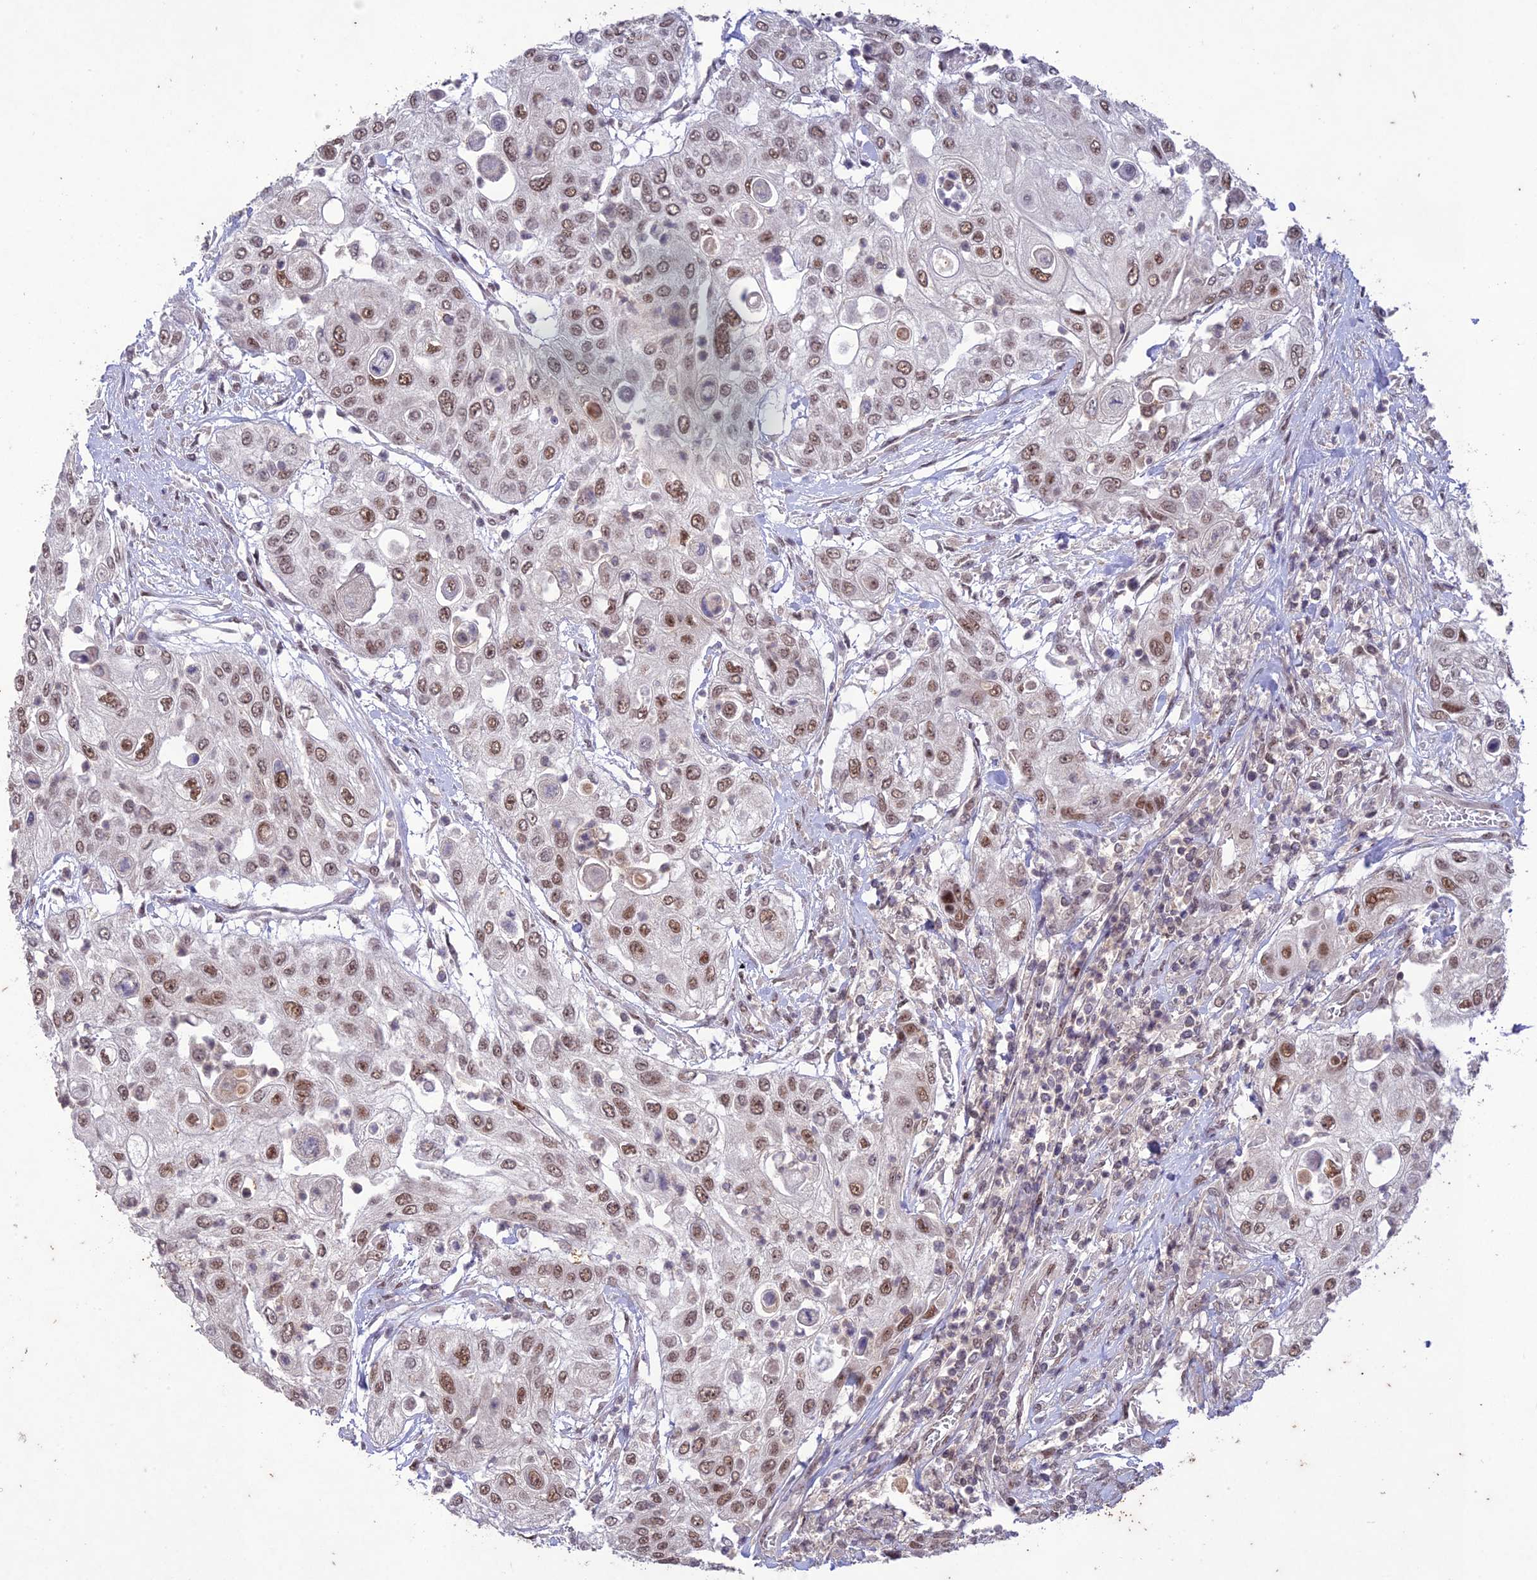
{"staining": {"intensity": "moderate", "quantity": ">75%", "location": "nuclear"}, "tissue": "urothelial cancer", "cell_type": "Tumor cells", "image_type": "cancer", "snomed": [{"axis": "morphology", "description": "Urothelial carcinoma, High grade"}, {"axis": "topography", "description": "Urinary bladder"}], "caption": "Tumor cells exhibit medium levels of moderate nuclear positivity in about >75% of cells in human urothelial cancer.", "gene": "POP4", "patient": {"sex": "female", "age": 79}}